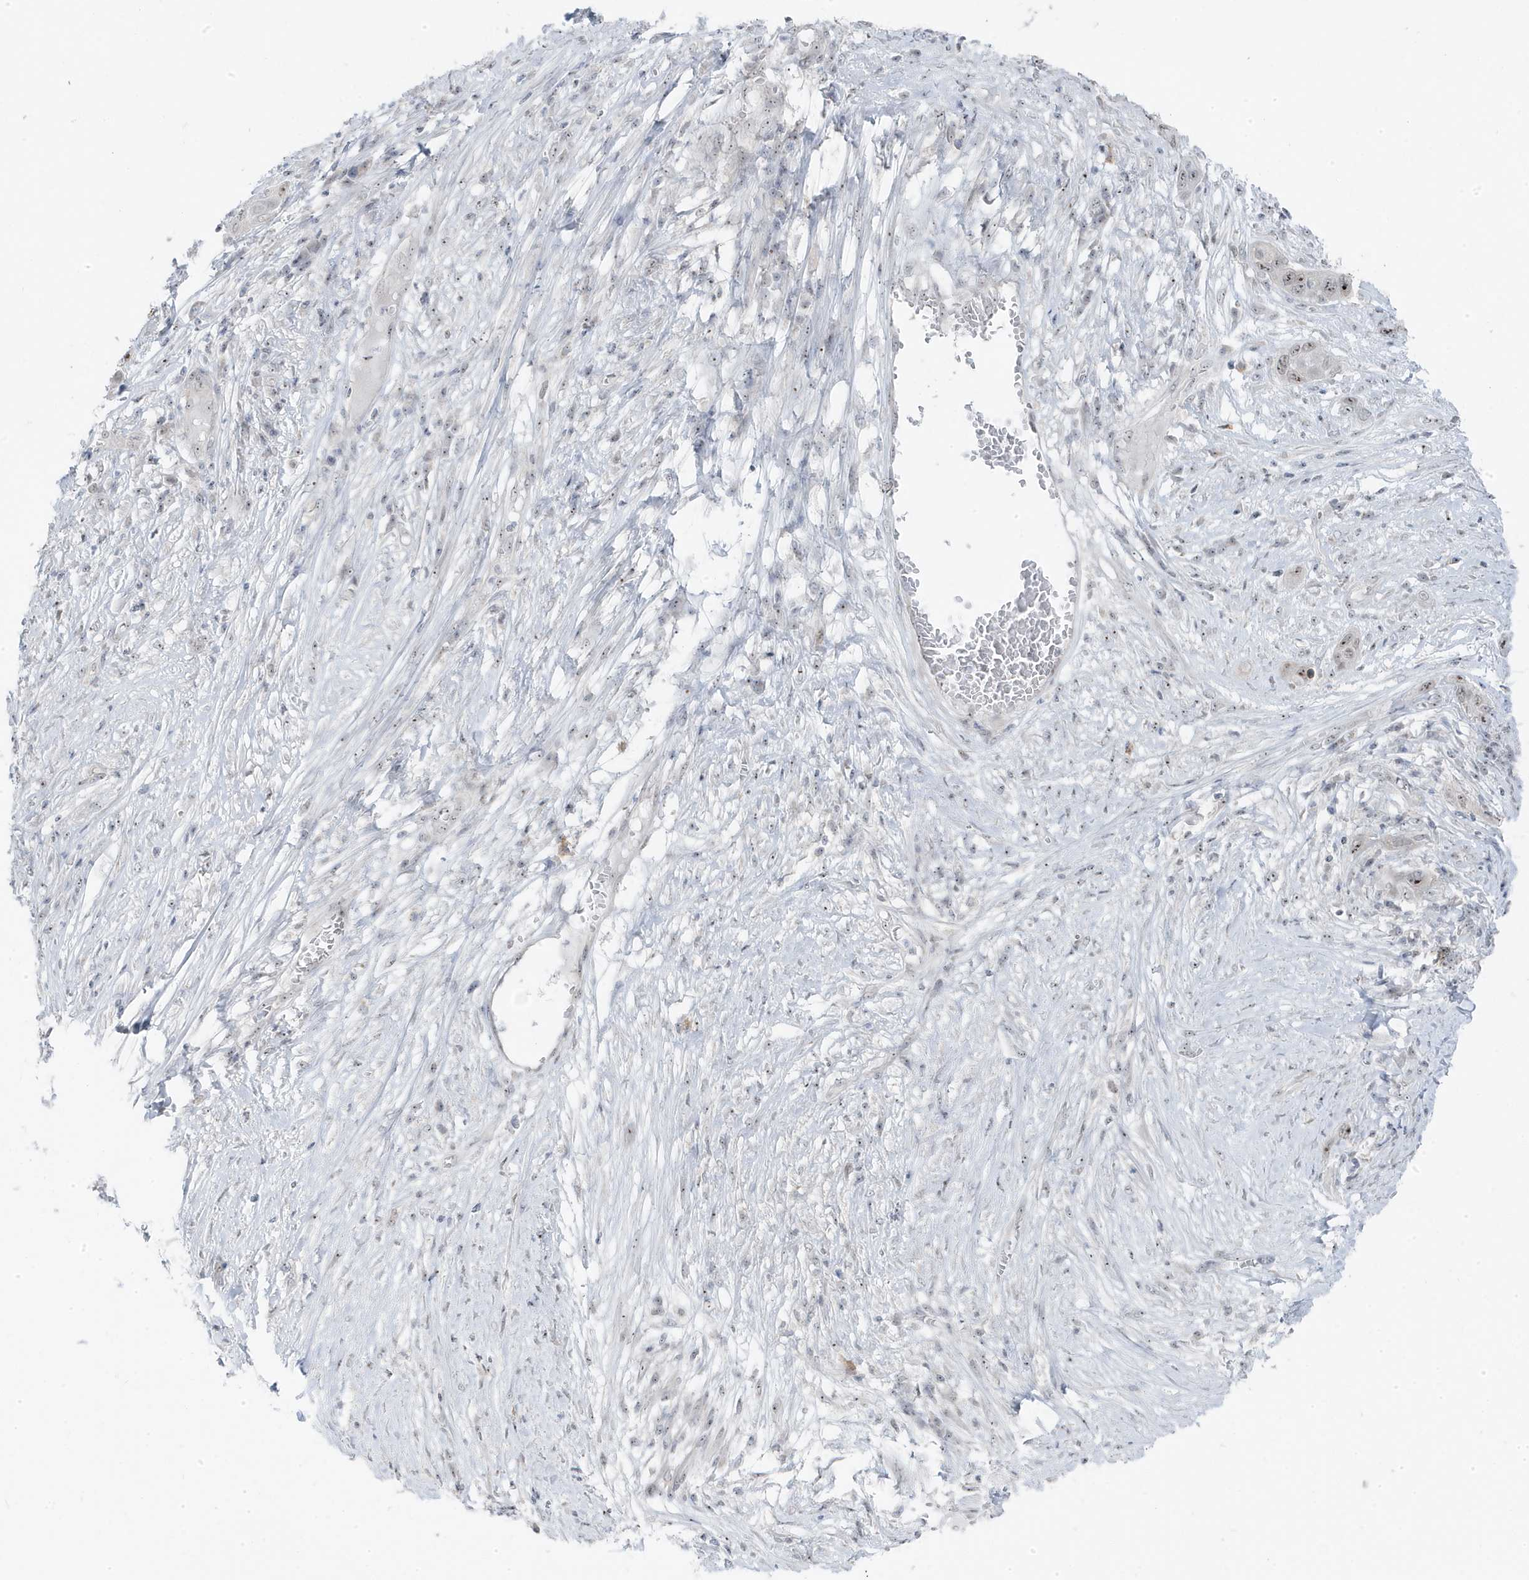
{"staining": {"intensity": "strong", "quantity": ">75%", "location": "nuclear"}, "tissue": "skin cancer", "cell_type": "Tumor cells", "image_type": "cancer", "snomed": [{"axis": "morphology", "description": "Squamous cell carcinoma, NOS"}, {"axis": "topography", "description": "Skin"}], "caption": "About >75% of tumor cells in skin cancer show strong nuclear protein staining as visualized by brown immunohistochemical staining.", "gene": "TSEN15", "patient": {"sex": "male", "age": 55}}